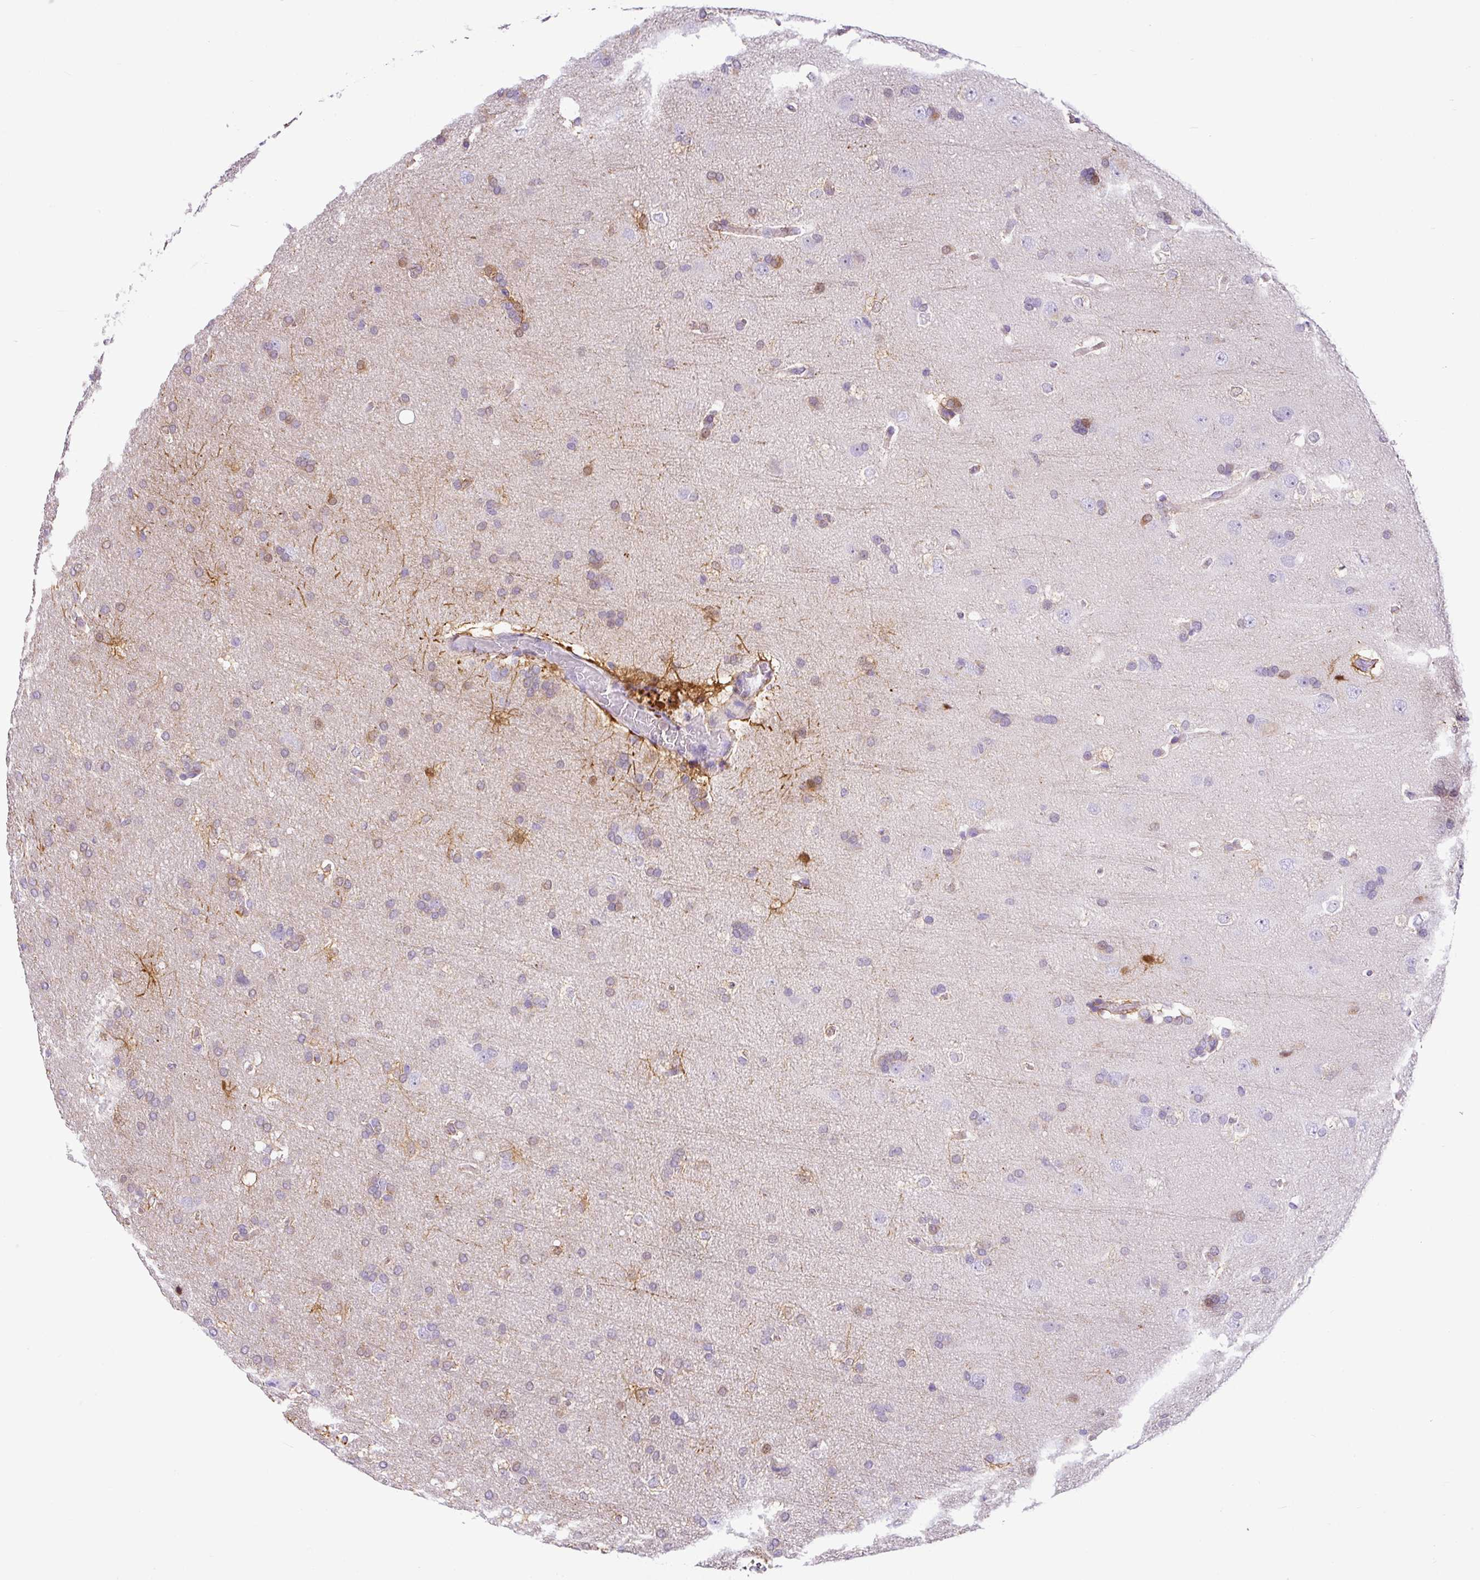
{"staining": {"intensity": "weak", "quantity": "<25%", "location": "cytoplasmic/membranous"}, "tissue": "glioma", "cell_type": "Tumor cells", "image_type": "cancer", "snomed": [{"axis": "morphology", "description": "Glioma, malignant, High grade"}, {"axis": "topography", "description": "Brain"}], "caption": "The photomicrograph exhibits no staining of tumor cells in glioma.", "gene": "HMCN2", "patient": {"sex": "male", "age": 56}}